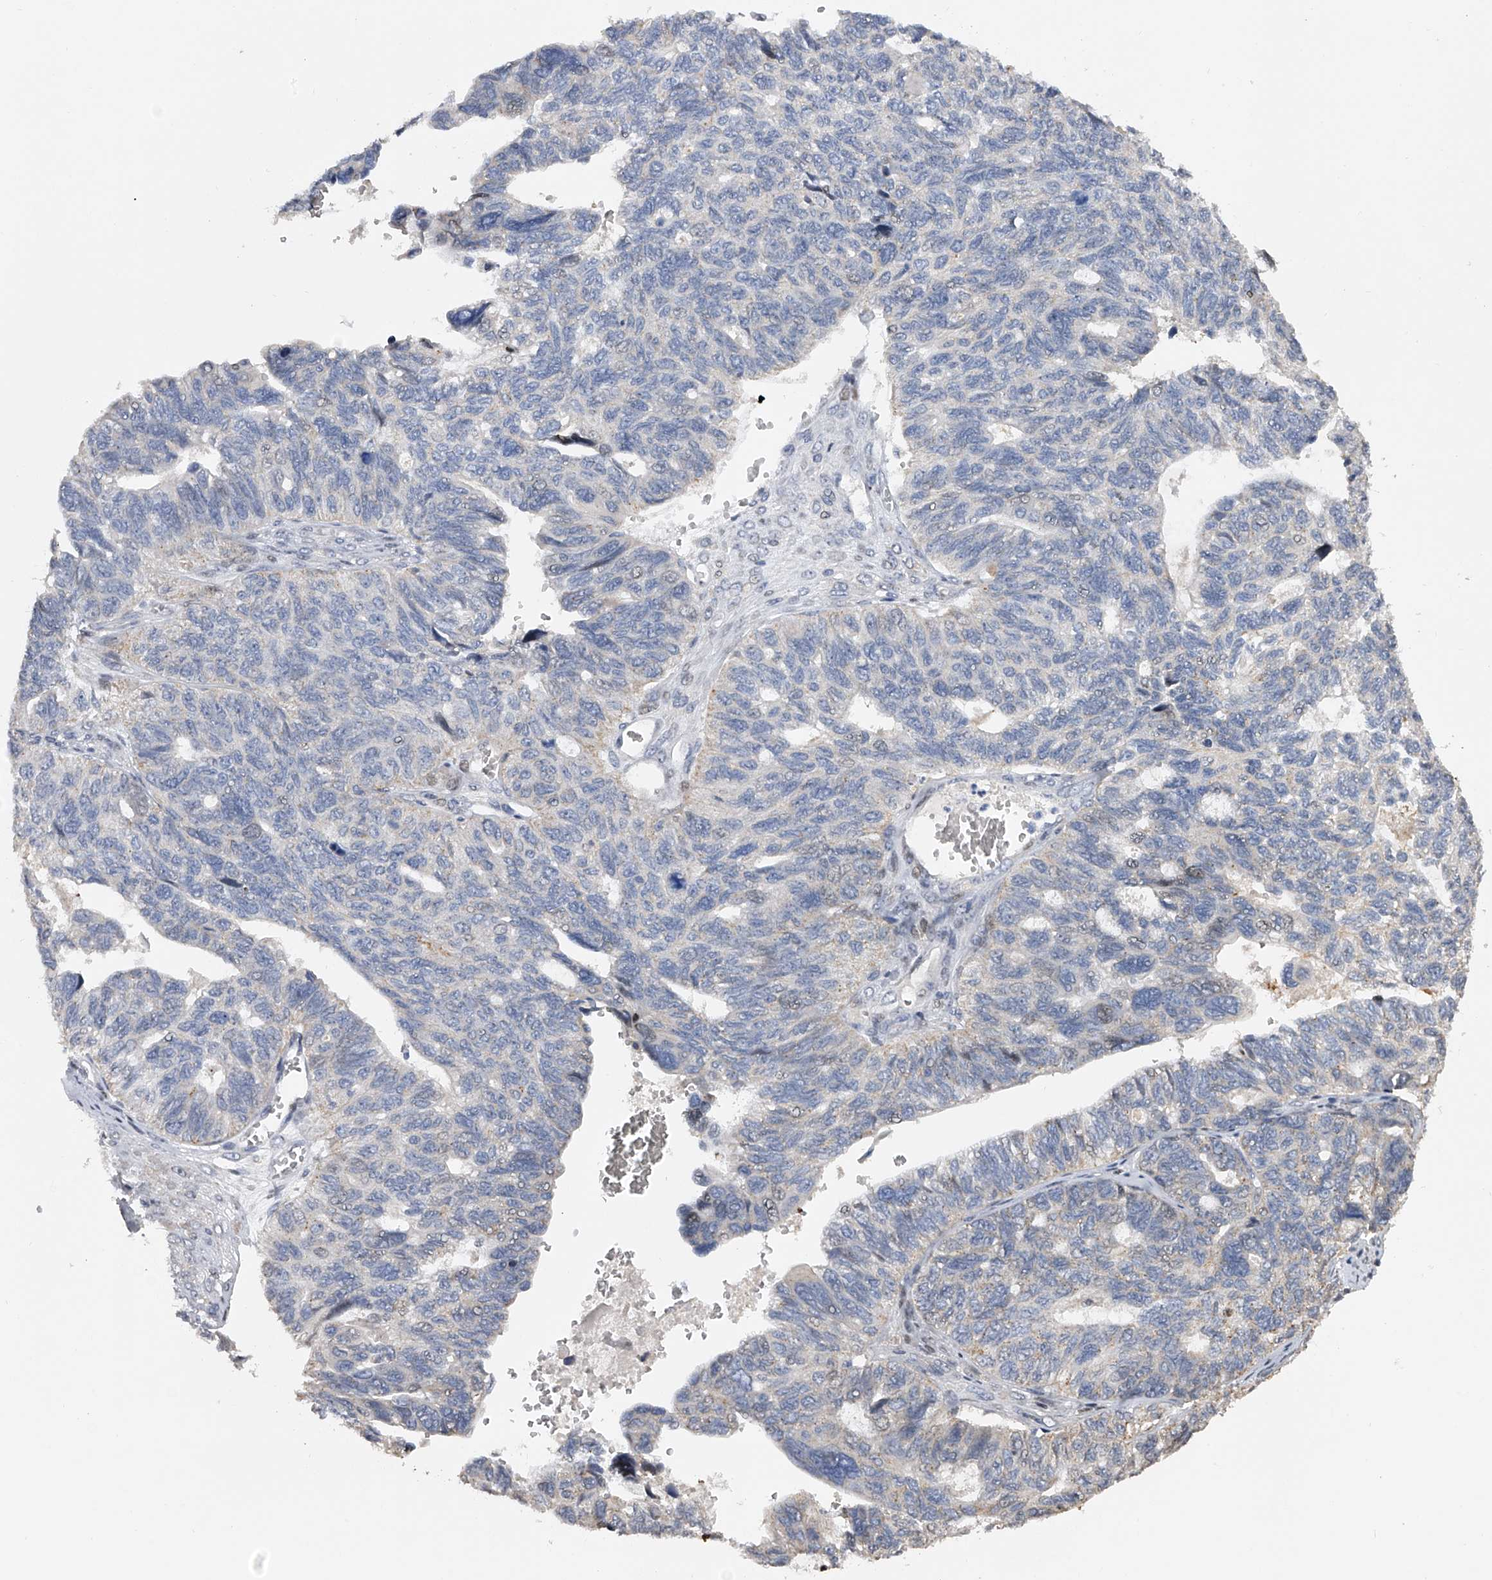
{"staining": {"intensity": "negative", "quantity": "none", "location": "none"}, "tissue": "ovarian cancer", "cell_type": "Tumor cells", "image_type": "cancer", "snomed": [{"axis": "morphology", "description": "Cystadenocarcinoma, serous, NOS"}, {"axis": "topography", "description": "Ovary"}], "caption": "Tumor cells are negative for brown protein staining in ovarian cancer.", "gene": "RWDD2A", "patient": {"sex": "female", "age": 79}}